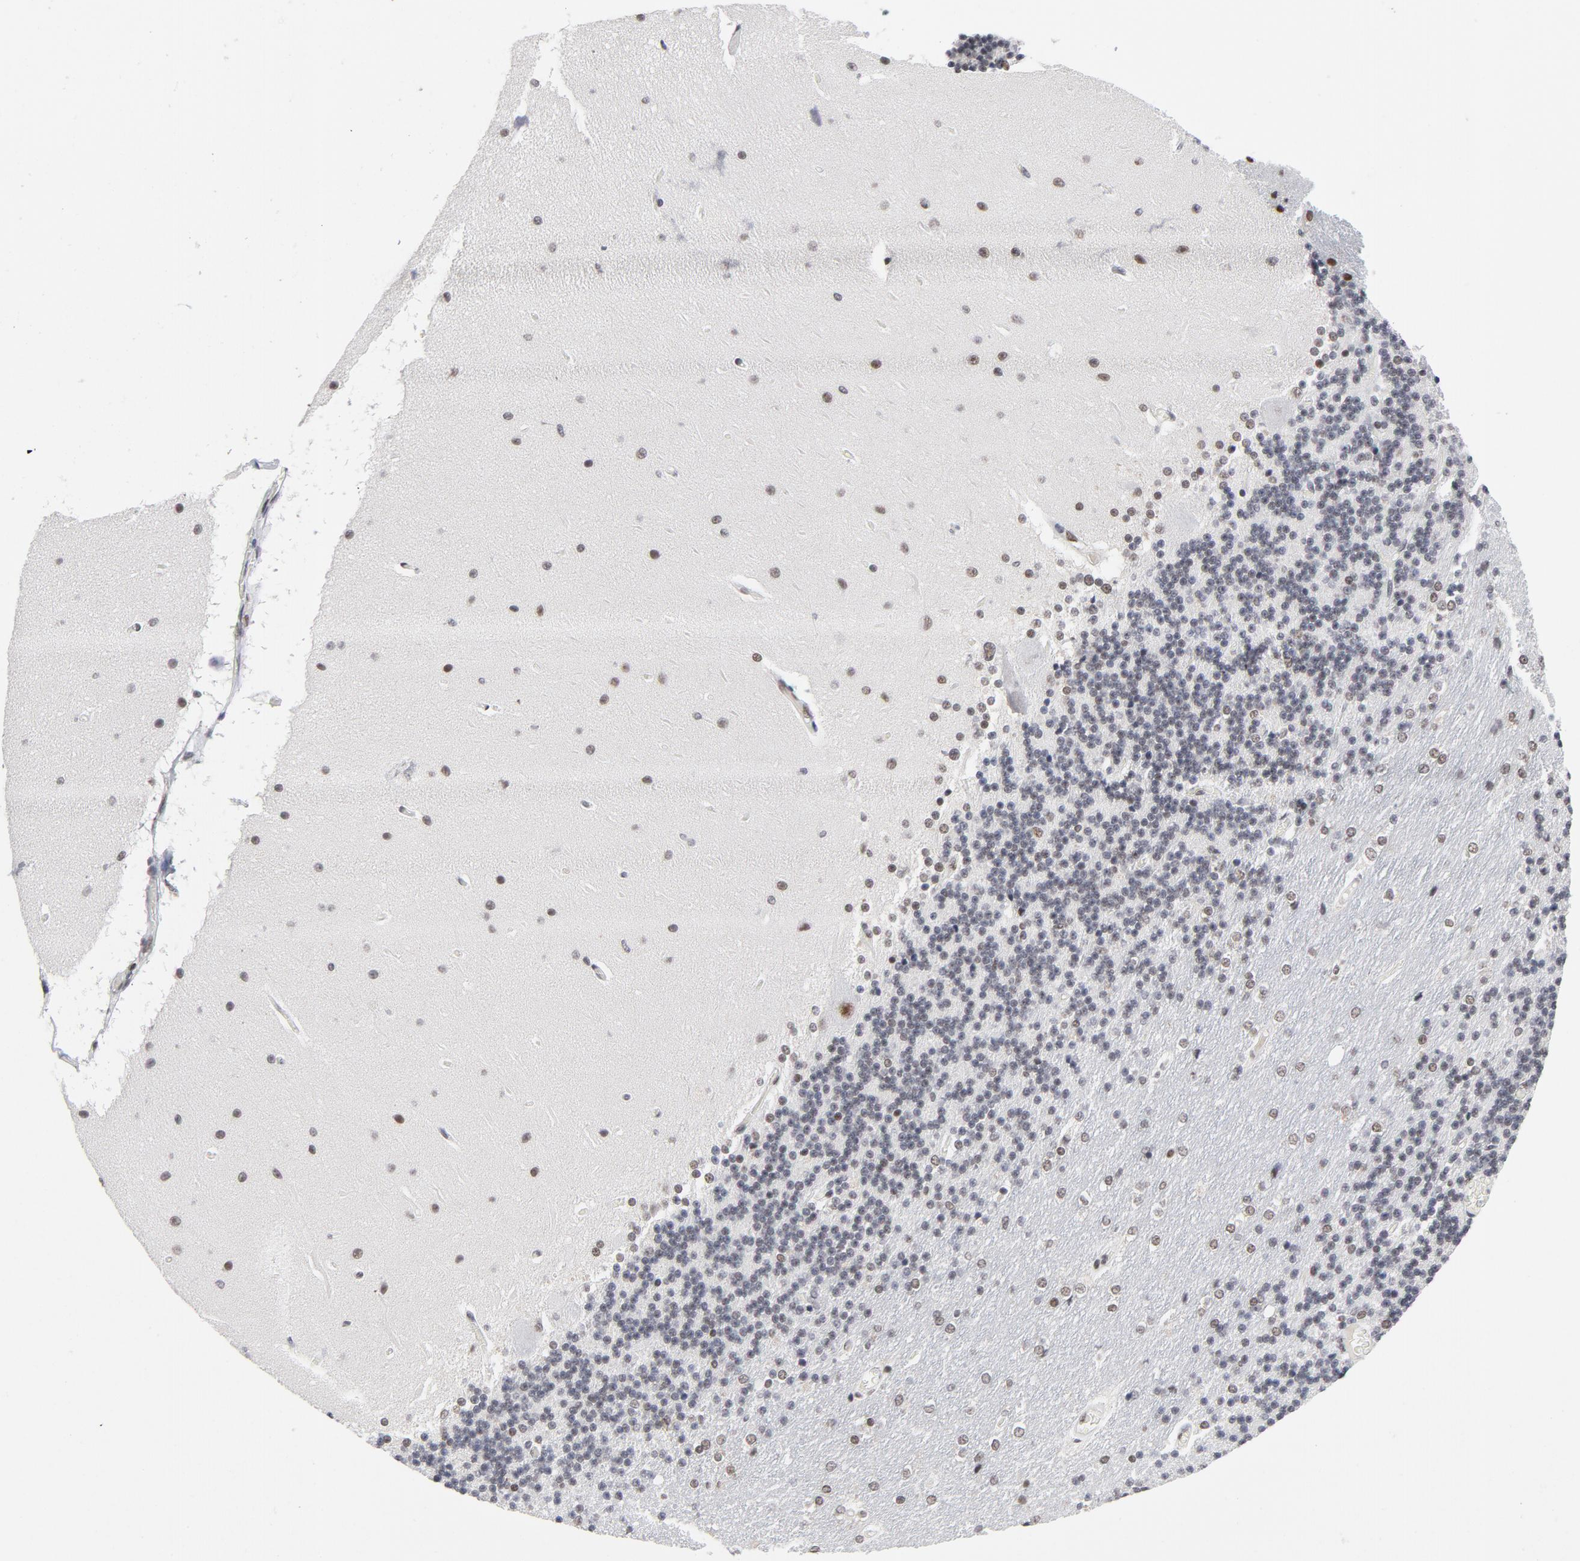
{"staining": {"intensity": "weak", "quantity": "25%-75%", "location": "nuclear"}, "tissue": "cerebellum", "cell_type": "Cells in molecular layer", "image_type": "normal", "snomed": [{"axis": "morphology", "description": "Normal tissue, NOS"}, {"axis": "topography", "description": "Cerebellum"}], "caption": "The micrograph exhibits staining of benign cerebellum, revealing weak nuclear protein staining (brown color) within cells in molecular layer.", "gene": "RFC4", "patient": {"sex": "female", "age": 54}}